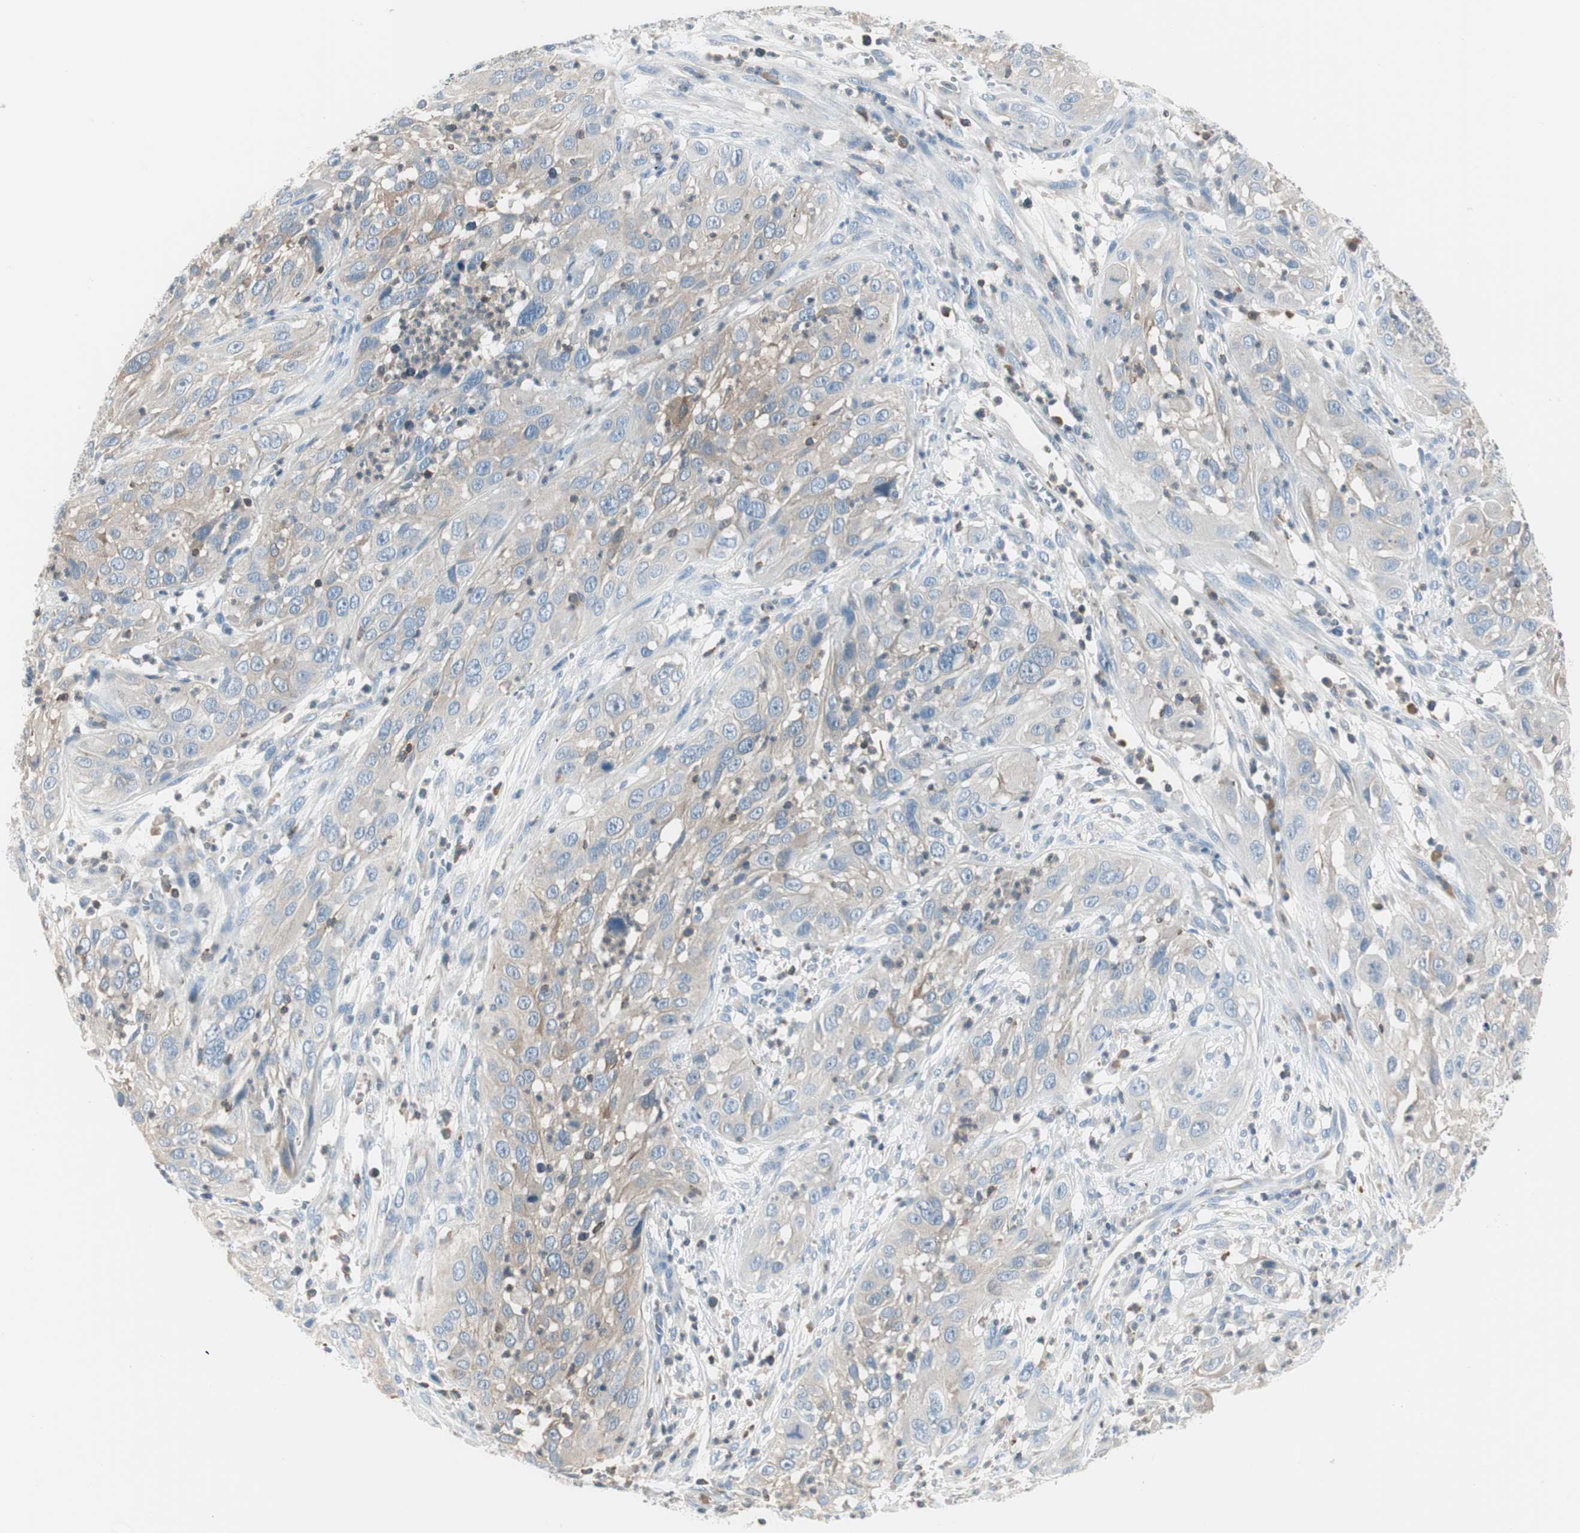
{"staining": {"intensity": "weak", "quantity": "25%-75%", "location": "cytoplasmic/membranous"}, "tissue": "cervical cancer", "cell_type": "Tumor cells", "image_type": "cancer", "snomed": [{"axis": "morphology", "description": "Squamous cell carcinoma, NOS"}, {"axis": "topography", "description": "Cervix"}], "caption": "Immunohistochemistry (DAB) staining of human cervical cancer (squamous cell carcinoma) exhibits weak cytoplasmic/membranous protein expression in approximately 25%-75% of tumor cells.", "gene": "SLC9A3R1", "patient": {"sex": "female", "age": 32}}